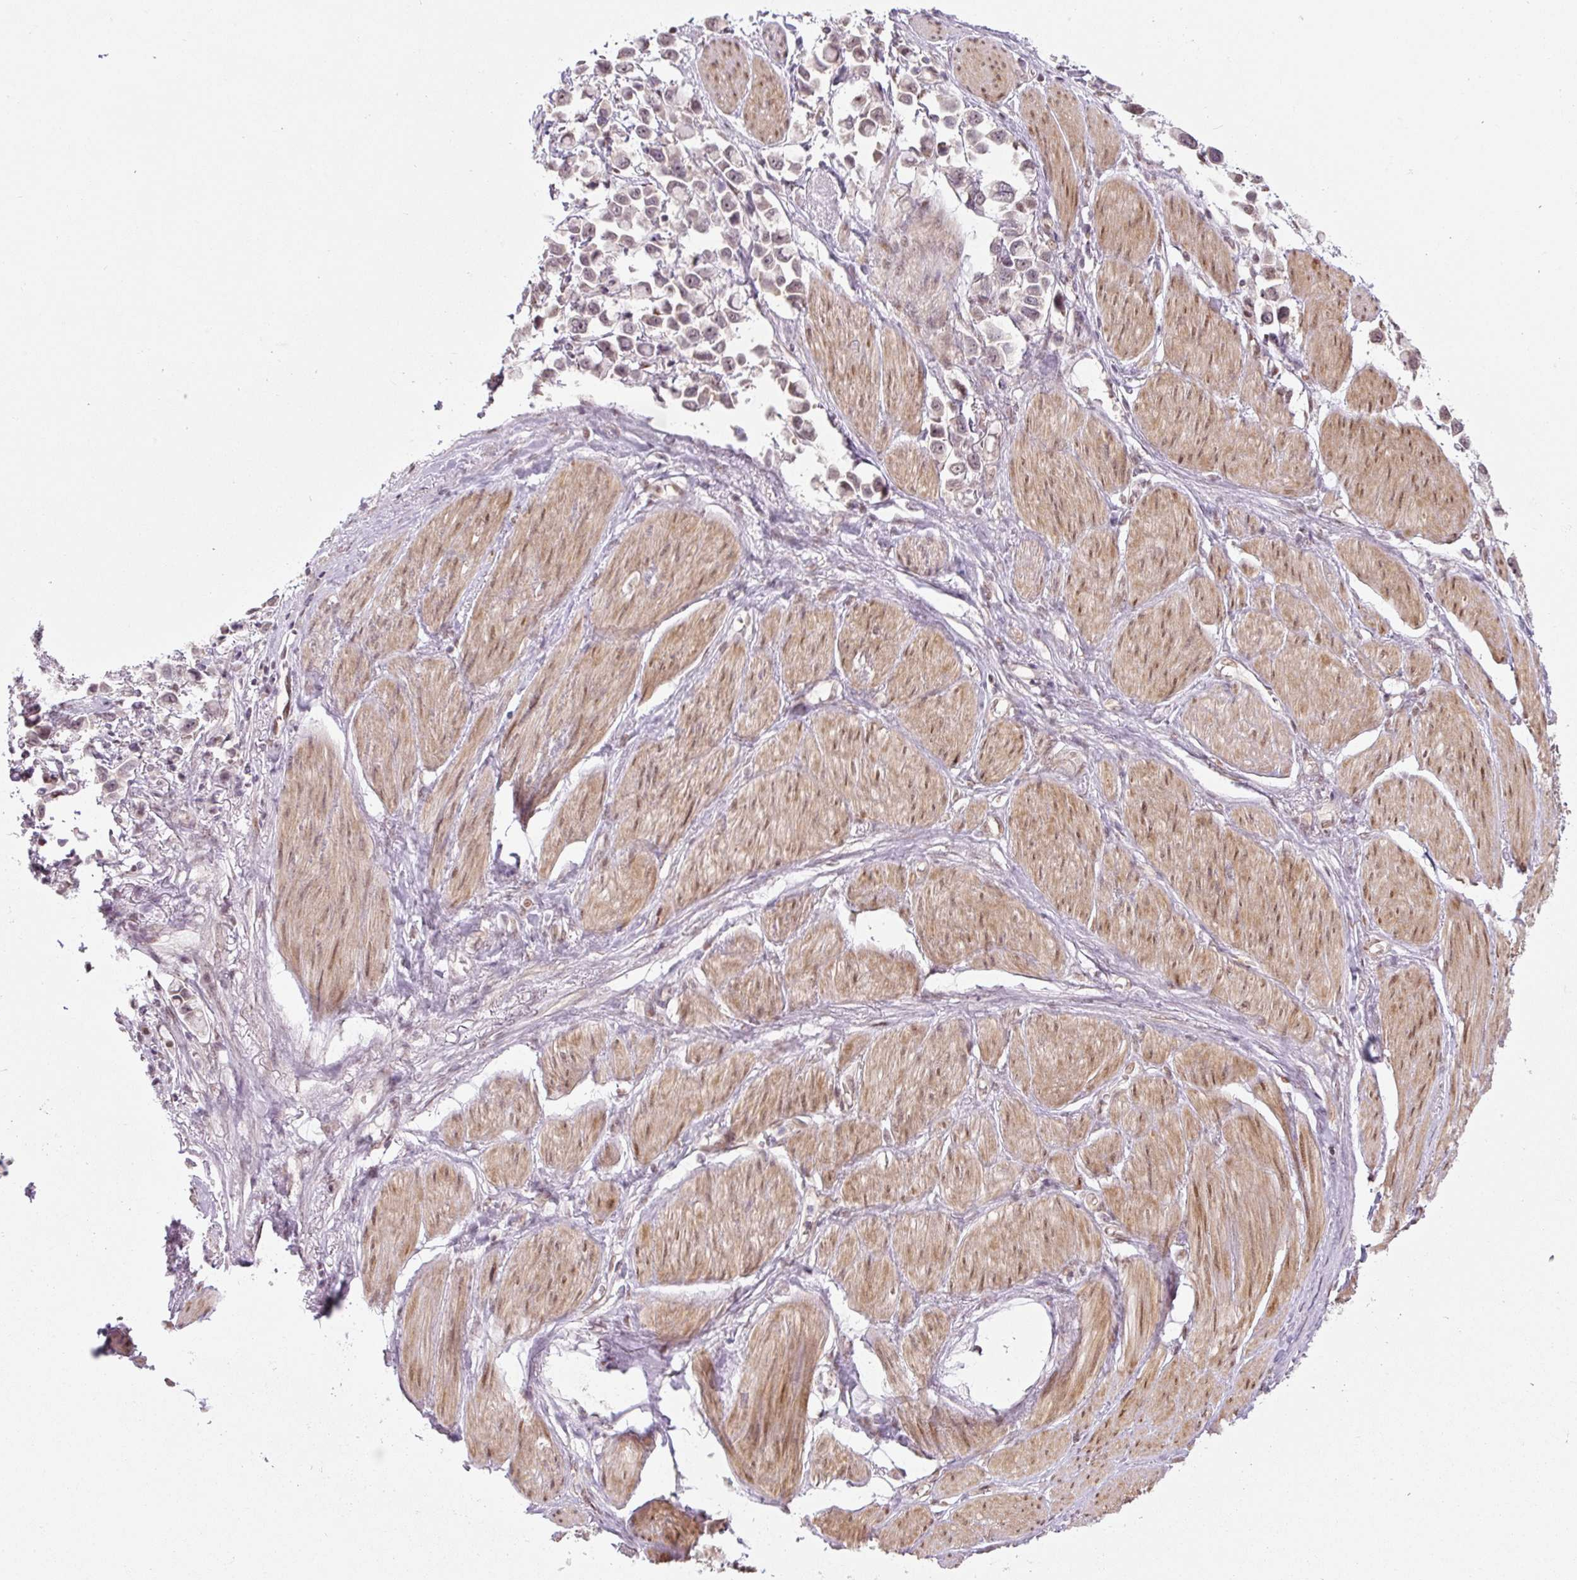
{"staining": {"intensity": "moderate", "quantity": "<25%", "location": "nuclear"}, "tissue": "stomach cancer", "cell_type": "Tumor cells", "image_type": "cancer", "snomed": [{"axis": "morphology", "description": "Adenocarcinoma, NOS"}, {"axis": "topography", "description": "Stomach"}], "caption": "Protein expression by IHC shows moderate nuclear staining in approximately <25% of tumor cells in adenocarcinoma (stomach).", "gene": "TCFL5", "patient": {"sex": "female", "age": 81}}